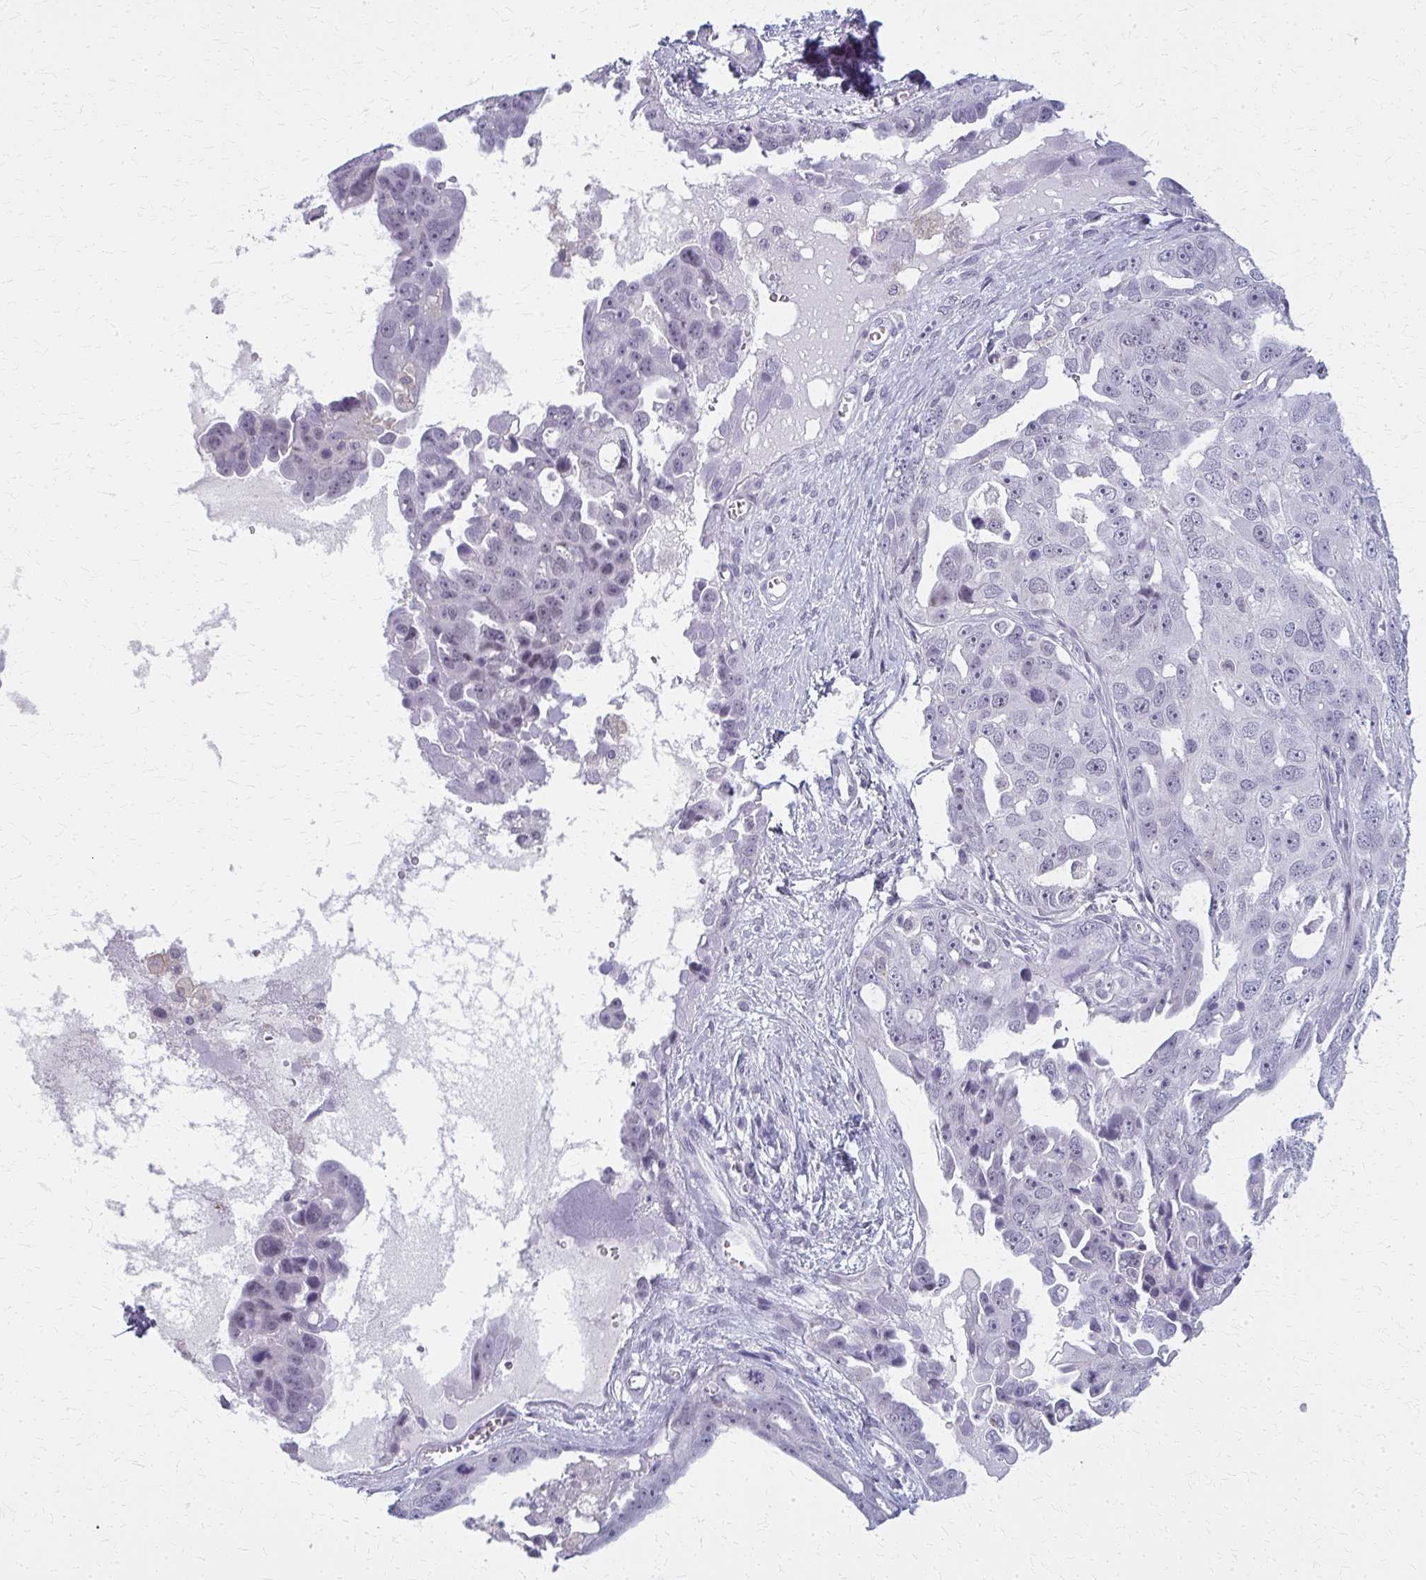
{"staining": {"intensity": "negative", "quantity": "none", "location": "none"}, "tissue": "ovarian cancer", "cell_type": "Tumor cells", "image_type": "cancer", "snomed": [{"axis": "morphology", "description": "Carcinoma, endometroid"}, {"axis": "topography", "description": "Ovary"}], "caption": "Tumor cells are negative for brown protein staining in ovarian endometroid carcinoma.", "gene": "CASQ2", "patient": {"sex": "female", "age": 70}}